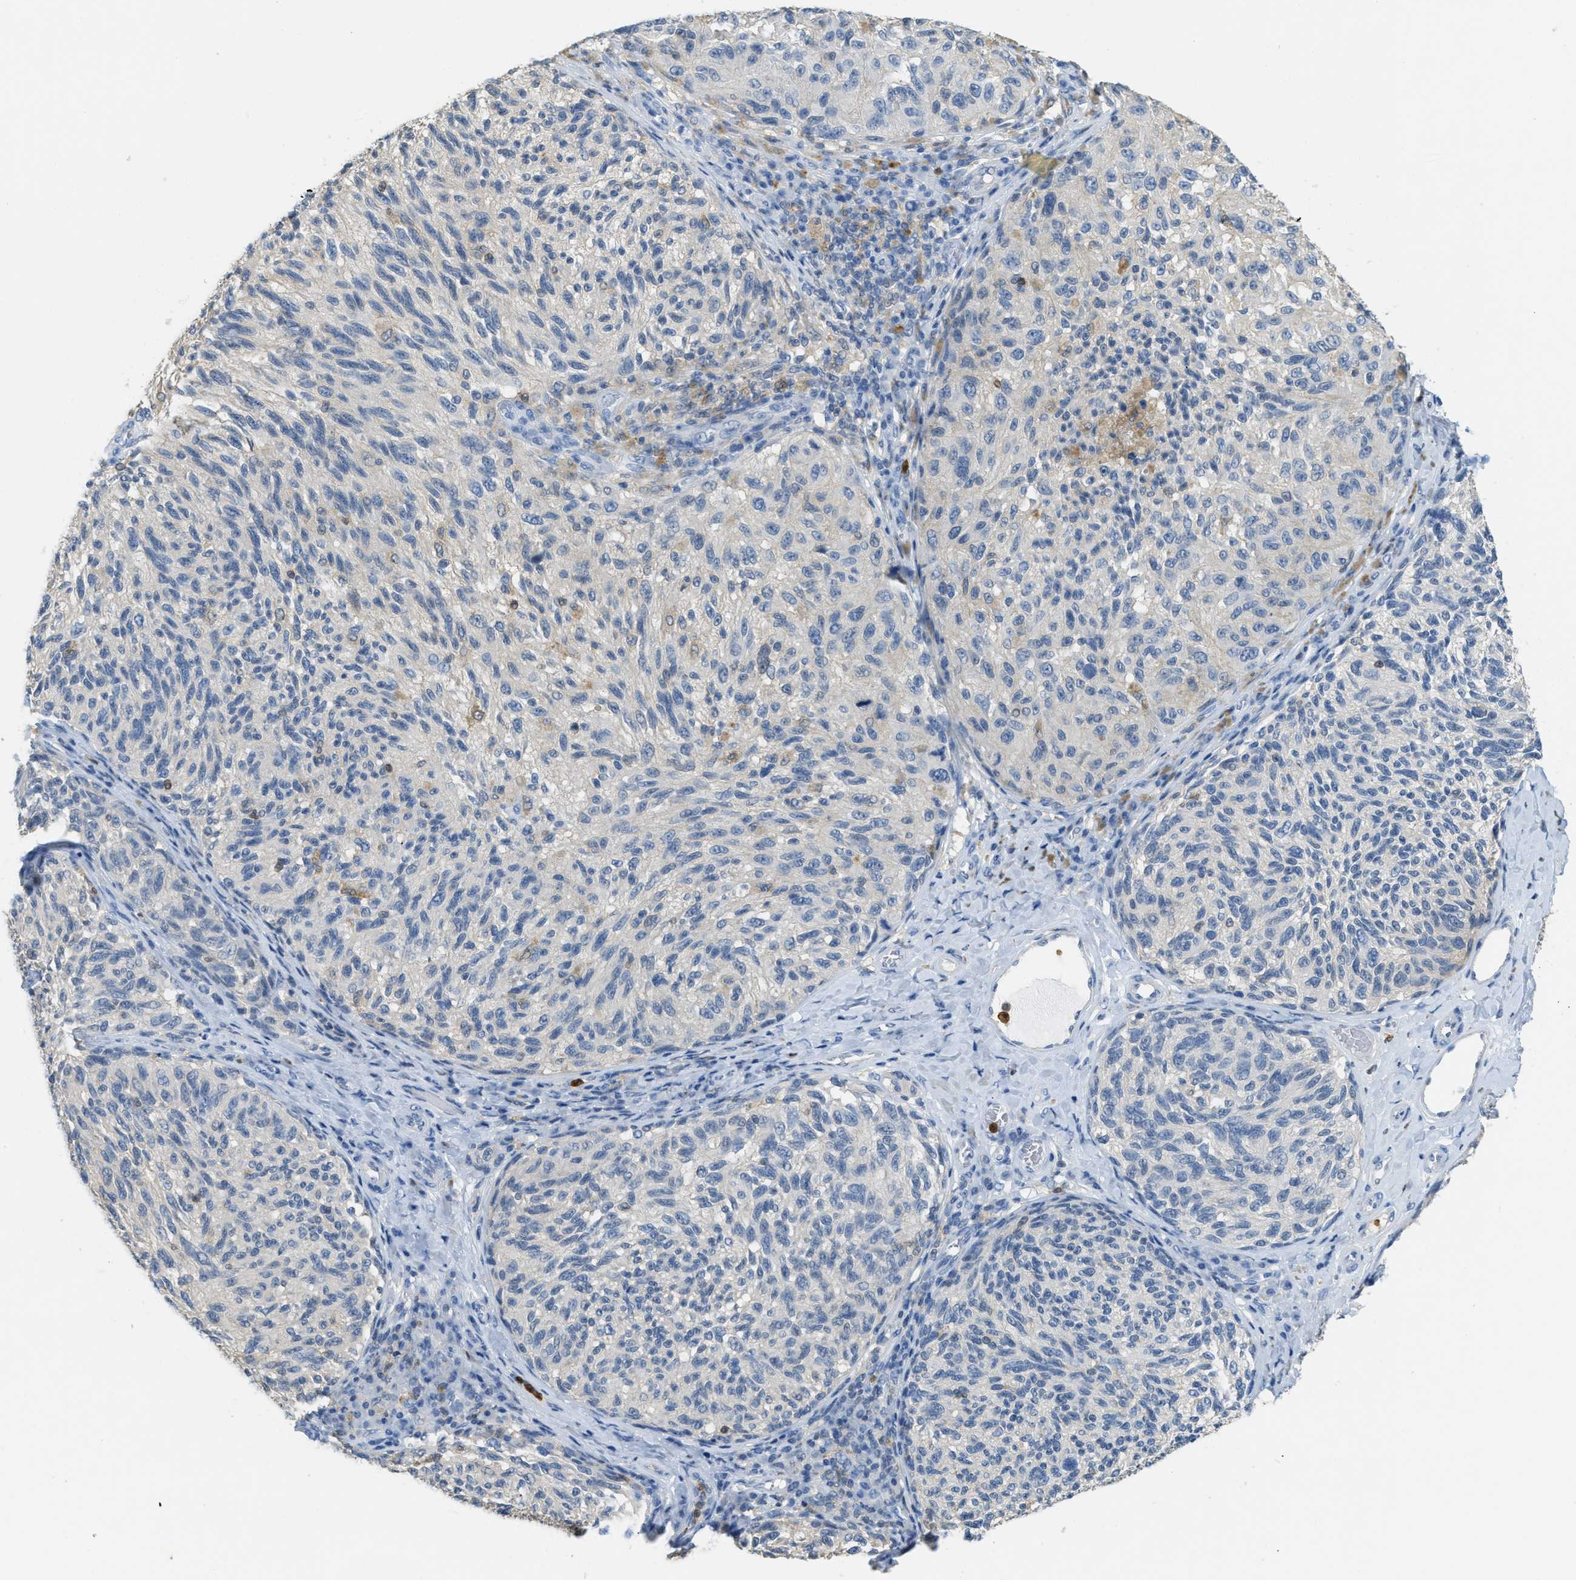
{"staining": {"intensity": "negative", "quantity": "none", "location": "none"}, "tissue": "melanoma", "cell_type": "Tumor cells", "image_type": "cancer", "snomed": [{"axis": "morphology", "description": "Malignant melanoma, NOS"}, {"axis": "topography", "description": "Skin"}], "caption": "Melanoma stained for a protein using immunohistochemistry (IHC) demonstrates no expression tumor cells.", "gene": "SERPINB1", "patient": {"sex": "female", "age": 73}}